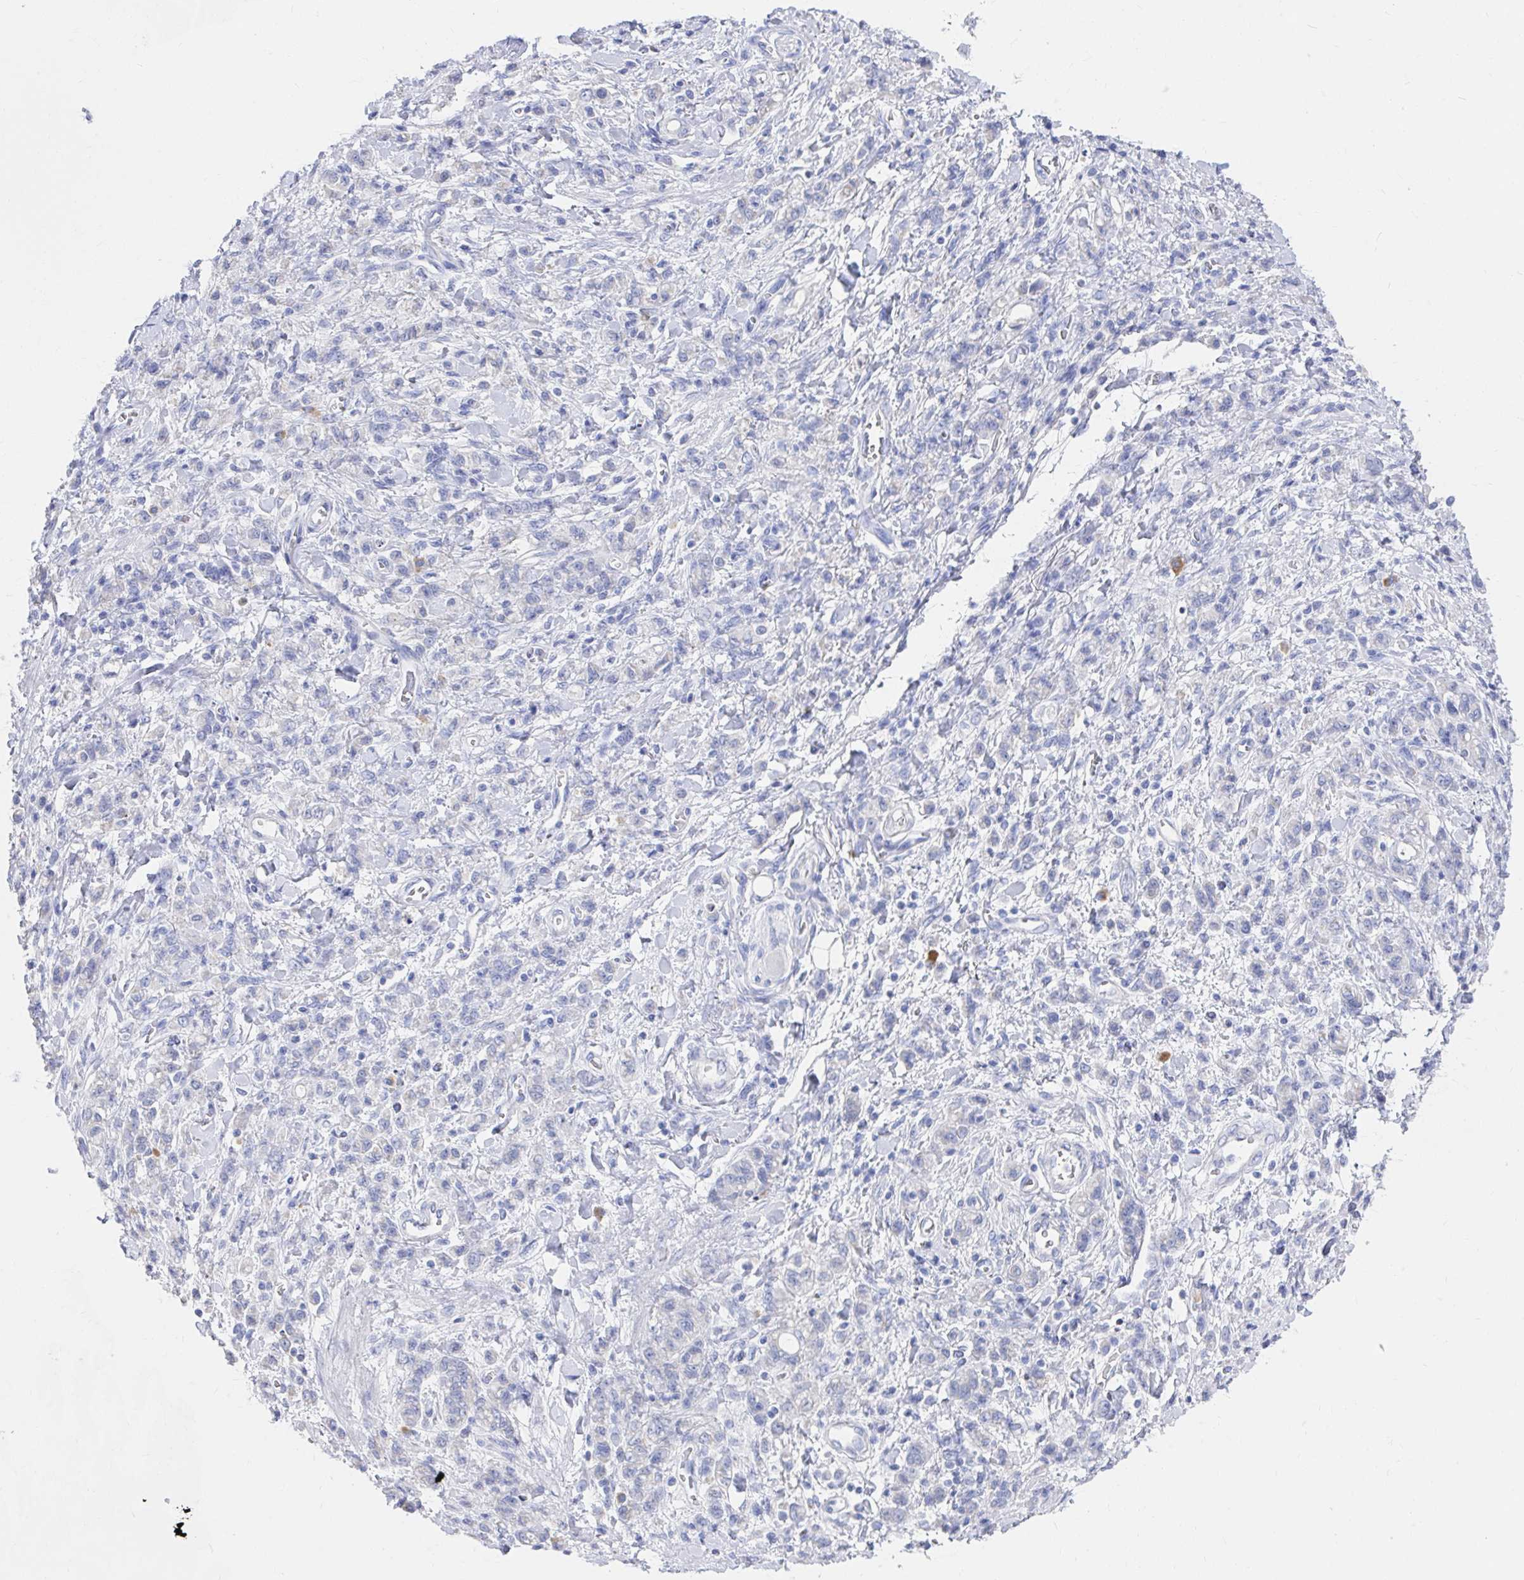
{"staining": {"intensity": "negative", "quantity": "none", "location": "none"}, "tissue": "stomach cancer", "cell_type": "Tumor cells", "image_type": "cancer", "snomed": [{"axis": "morphology", "description": "Adenocarcinoma, NOS"}, {"axis": "topography", "description": "Stomach"}], "caption": "Immunohistochemistry (IHC) image of human stomach adenocarcinoma stained for a protein (brown), which exhibits no expression in tumor cells.", "gene": "LAMC3", "patient": {"sex": "male", "age": 77}}